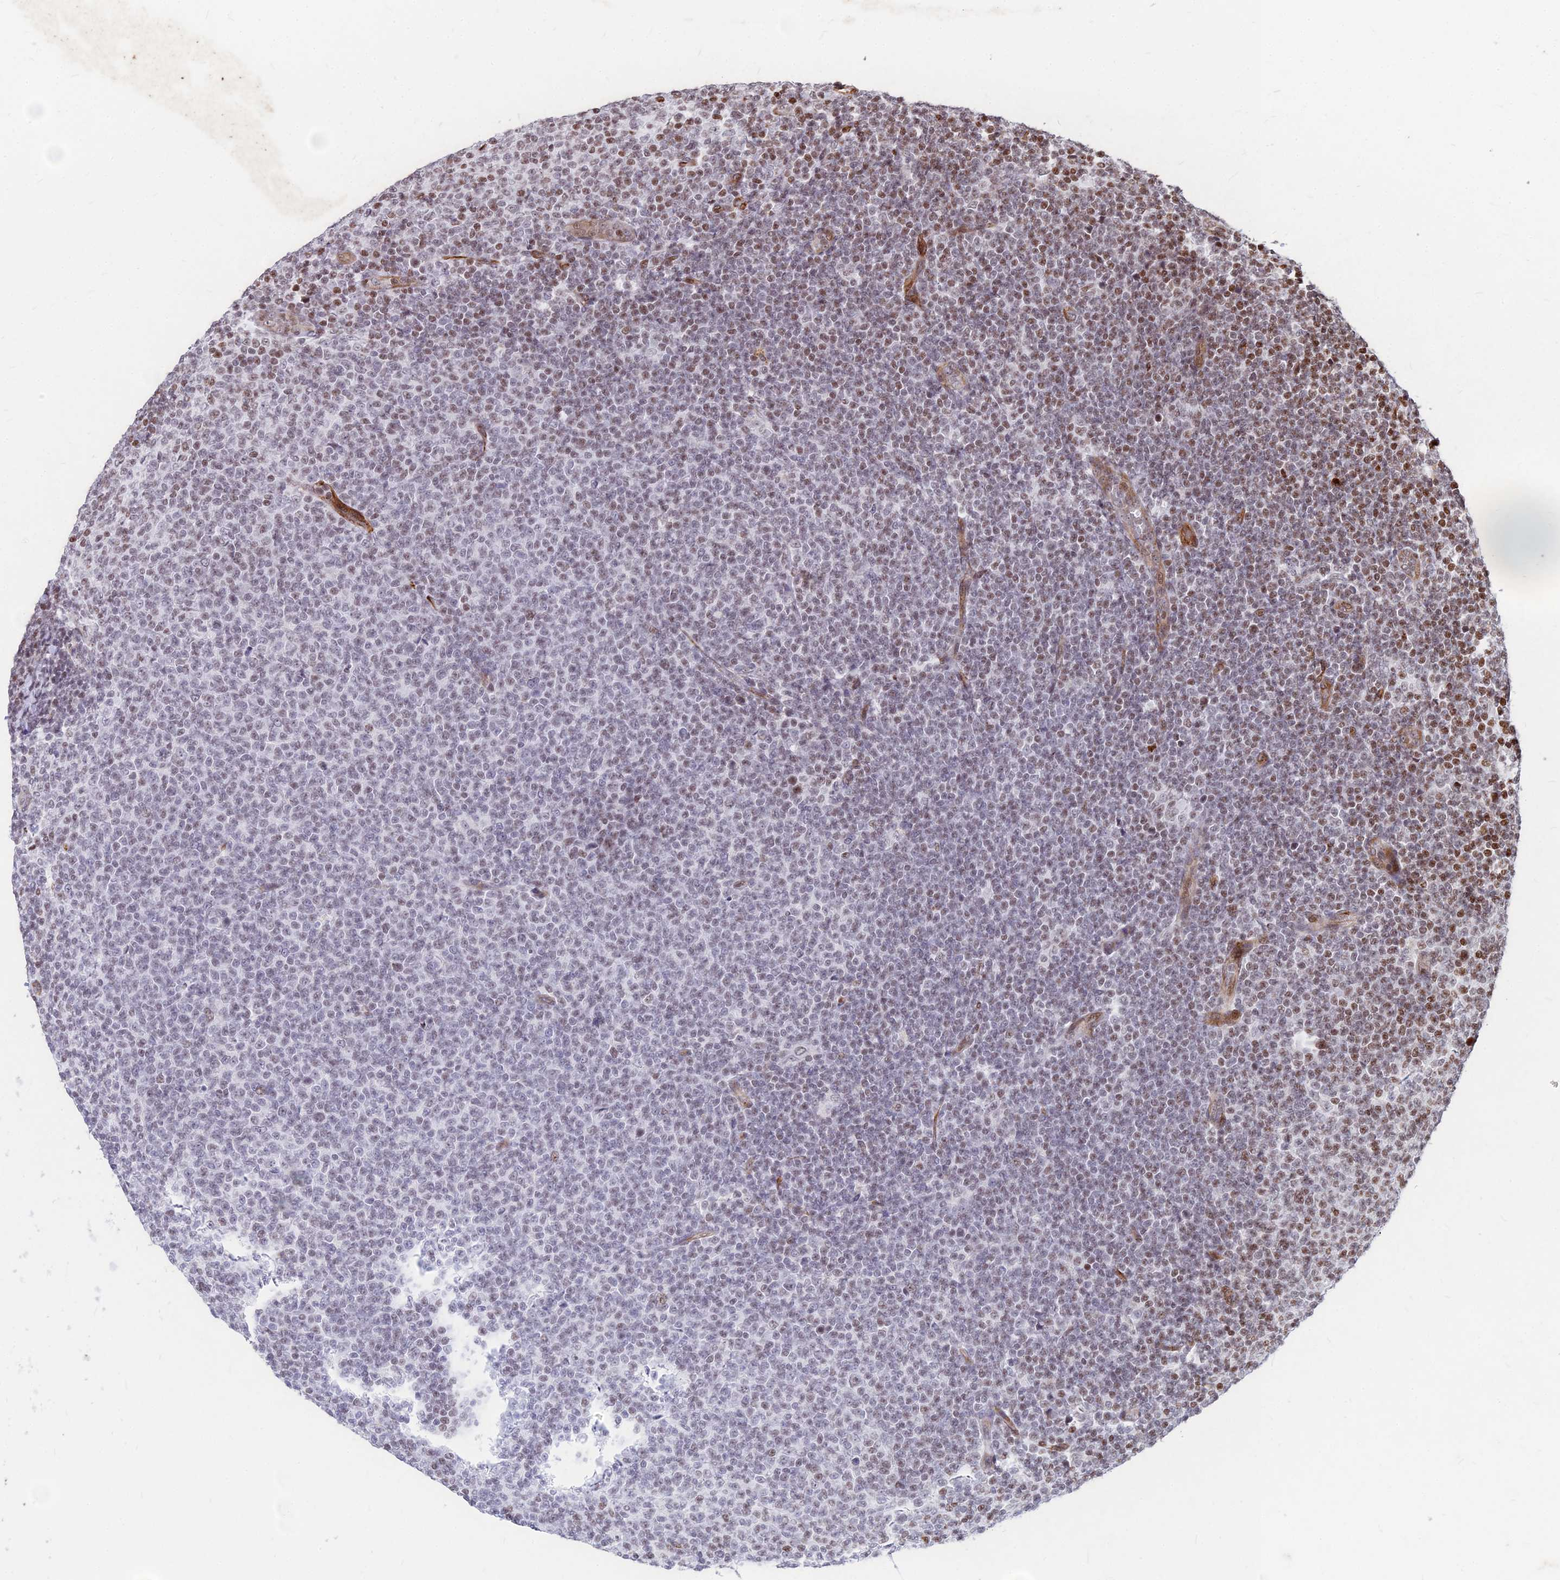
{"staining": {"intensity": "moderate", "quantity": "<25%", "location": "nuclear"}, "tissue": "lymphoma", "cell_type": "Tumor cells", "image_type": "cancer", "snomed": [{"axis": "morphology", "description": "Malignant lymphoma, non-Hodgkin's type, Low grade"}, {"axis": "topography", "description": "Lymph node"}], "caption": "Protein staining exhibits moderate nuclear positivity in about <25% of tumor cells in lymphoma.", "gene": "NYAP2", "patient": {"sex": "male", "age": 66}}